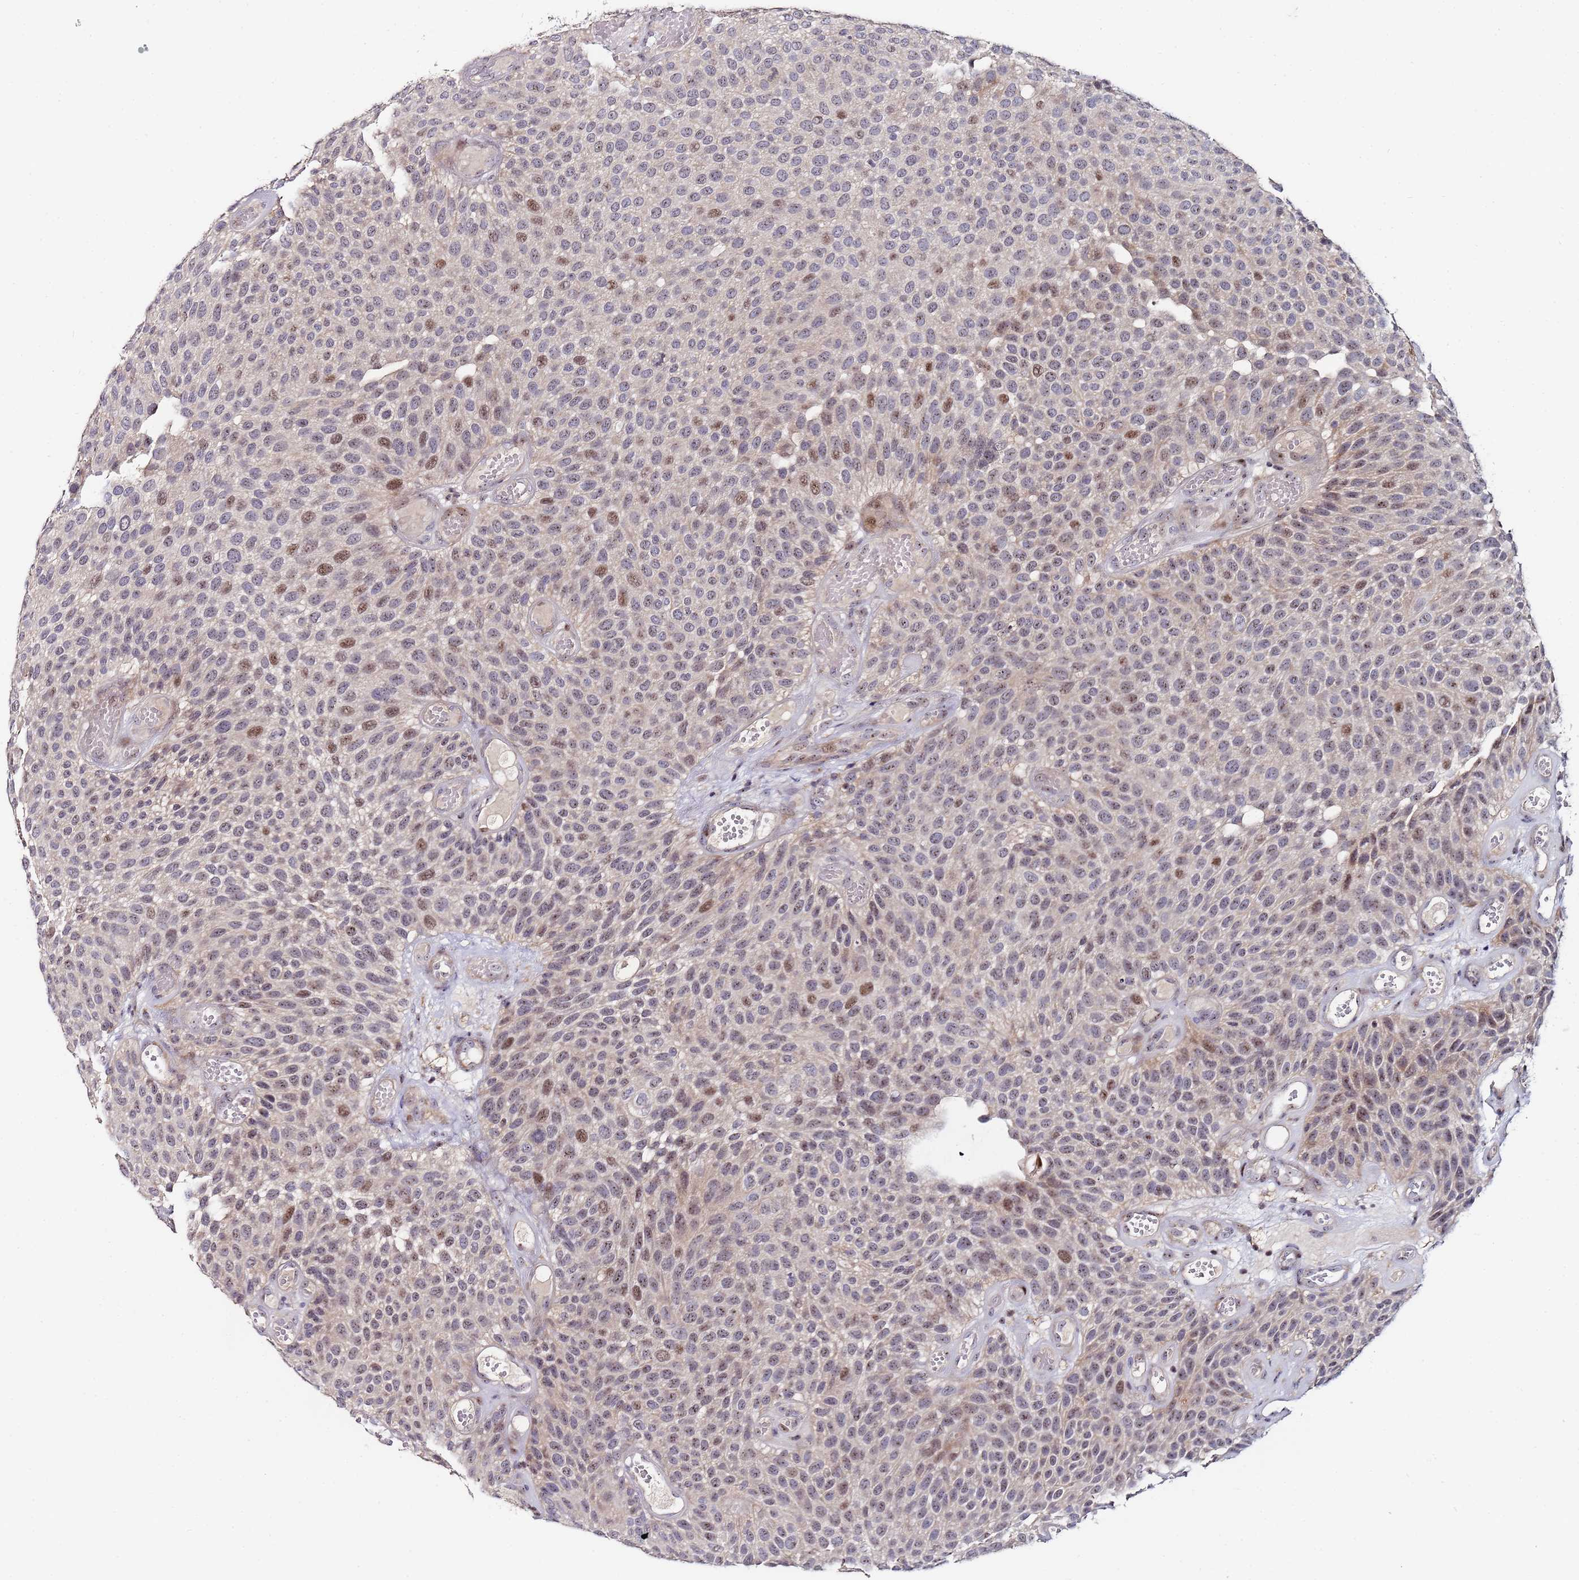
{"staining": {"intensity": "strong", "quantity": "<25%", "location": "nuclear"}, "tissue": "urothelial cancer", "cell_type": "Tumor cells", "image_type": "cancer", "snomed": [{"axis": "morphology", "description": "Urothelial carcinoma, Low grade"}, {"axis": "topography", "description": "Urinary bladder"}], "caption": "IHC staining of urothelial carcinoma (low-grade), which exhibits medium levels of strong nuclear expression in approximately <25% of tumor cells indicating strong nuclear protein expression. The staining was performed using DAB (3,3'-diaminobenzidine) (brown) for protein detection and nuclei were counterstained in hematoxylin (blue).", "gene": "KRI1", "patient": {"sex": "male", "age": 89}}